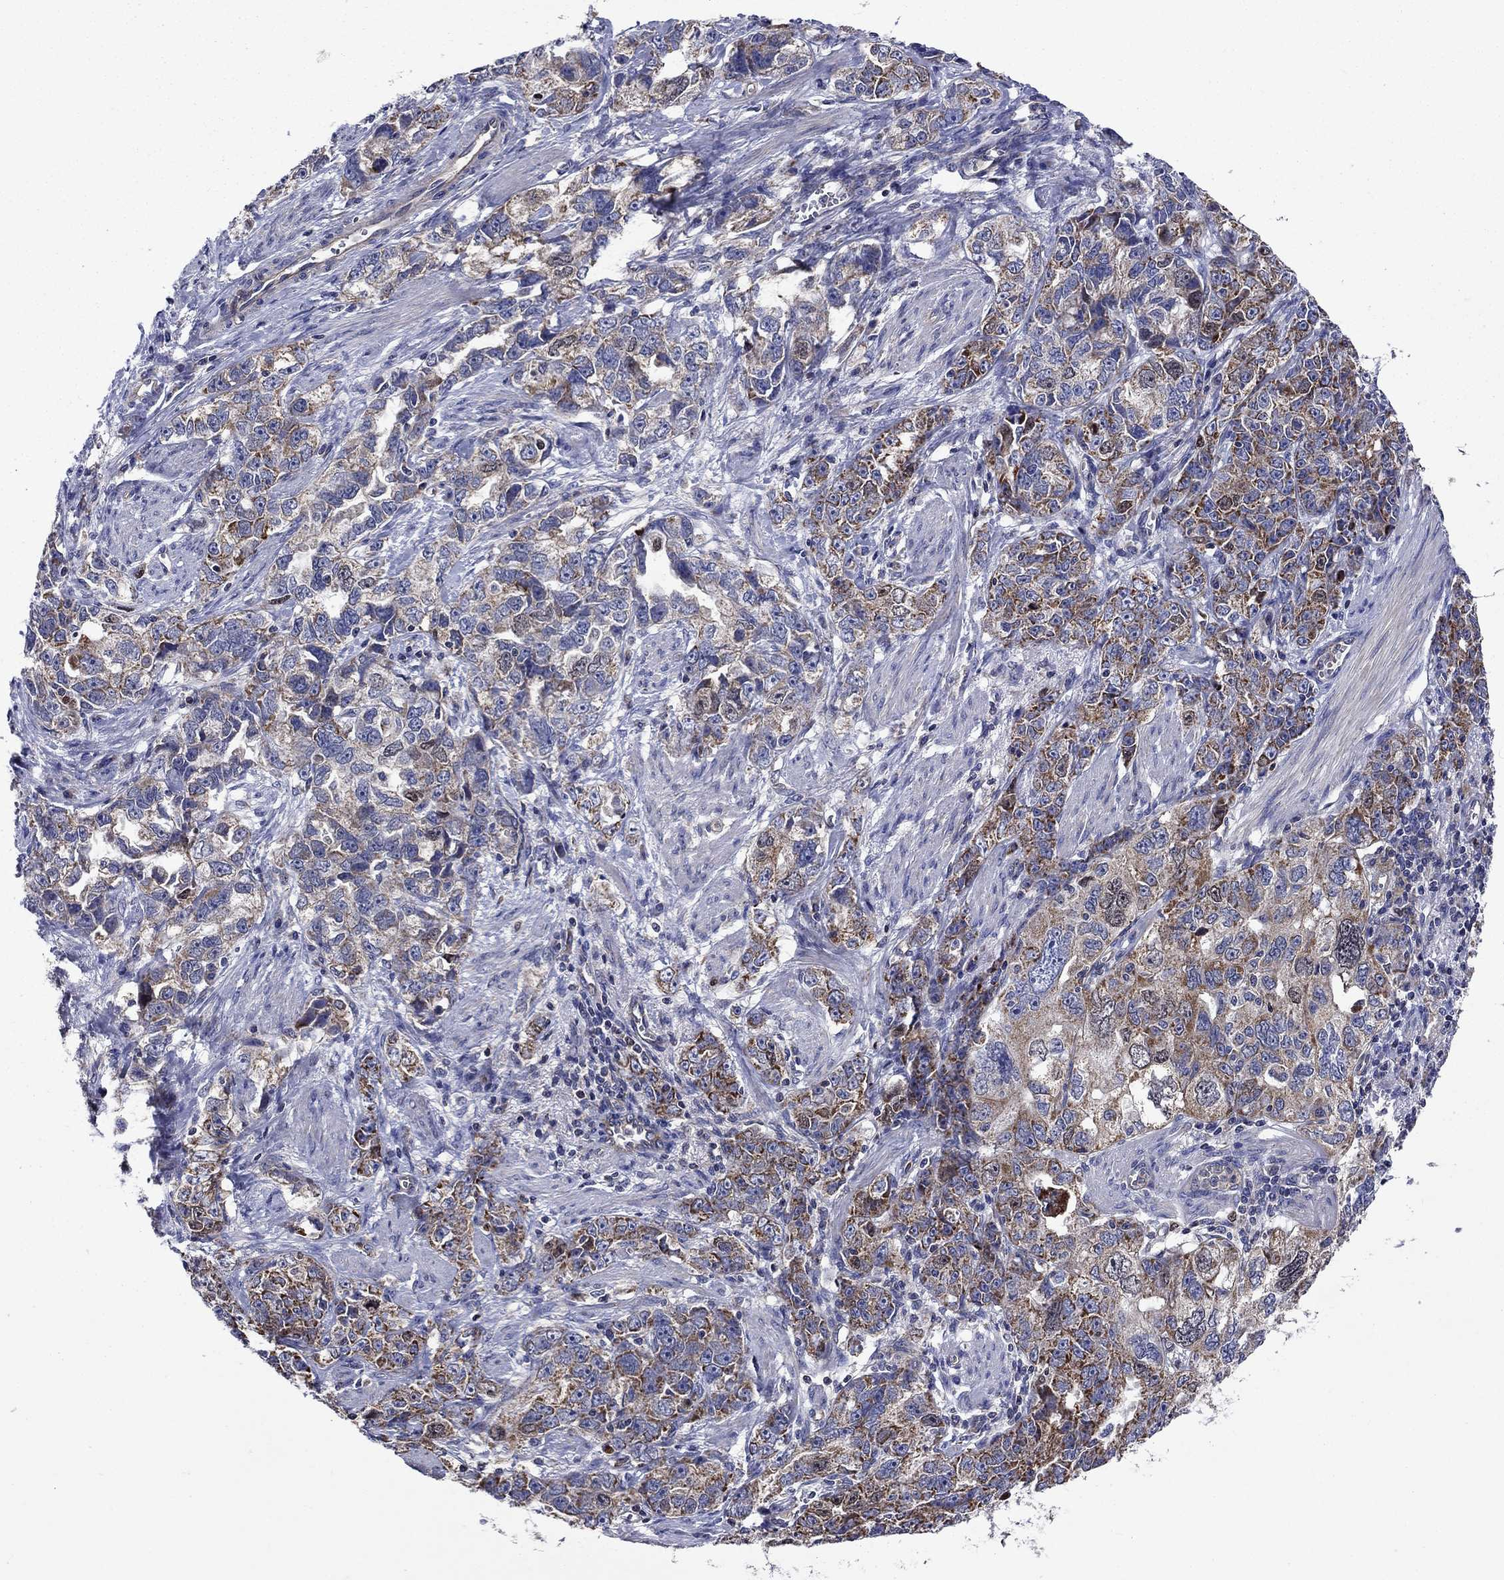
{"staining": {"intensity": "moderate", "quantity": "25%-75%", "location": "cytoplasmic/membranous"}, "tissue": "ovarian cancer", "cell_type": "Tumor cells", "image_type": "cancer", "snomed": [{"axis": "morphology", "description": "Cystadenocarcinoma, serous, NOS"}, {"axis": "topography", "description": "Ovary"}], "caption": "Tumor cells show medium levels of moderate cytoplasmic/membranous expression in about 25%-75% of cells in ovarian cancer. (Brightfield microscopy of DAB IHC at high magnification).", "gene": "KIF22", "patient": {"sex": "female", "age": 51}}